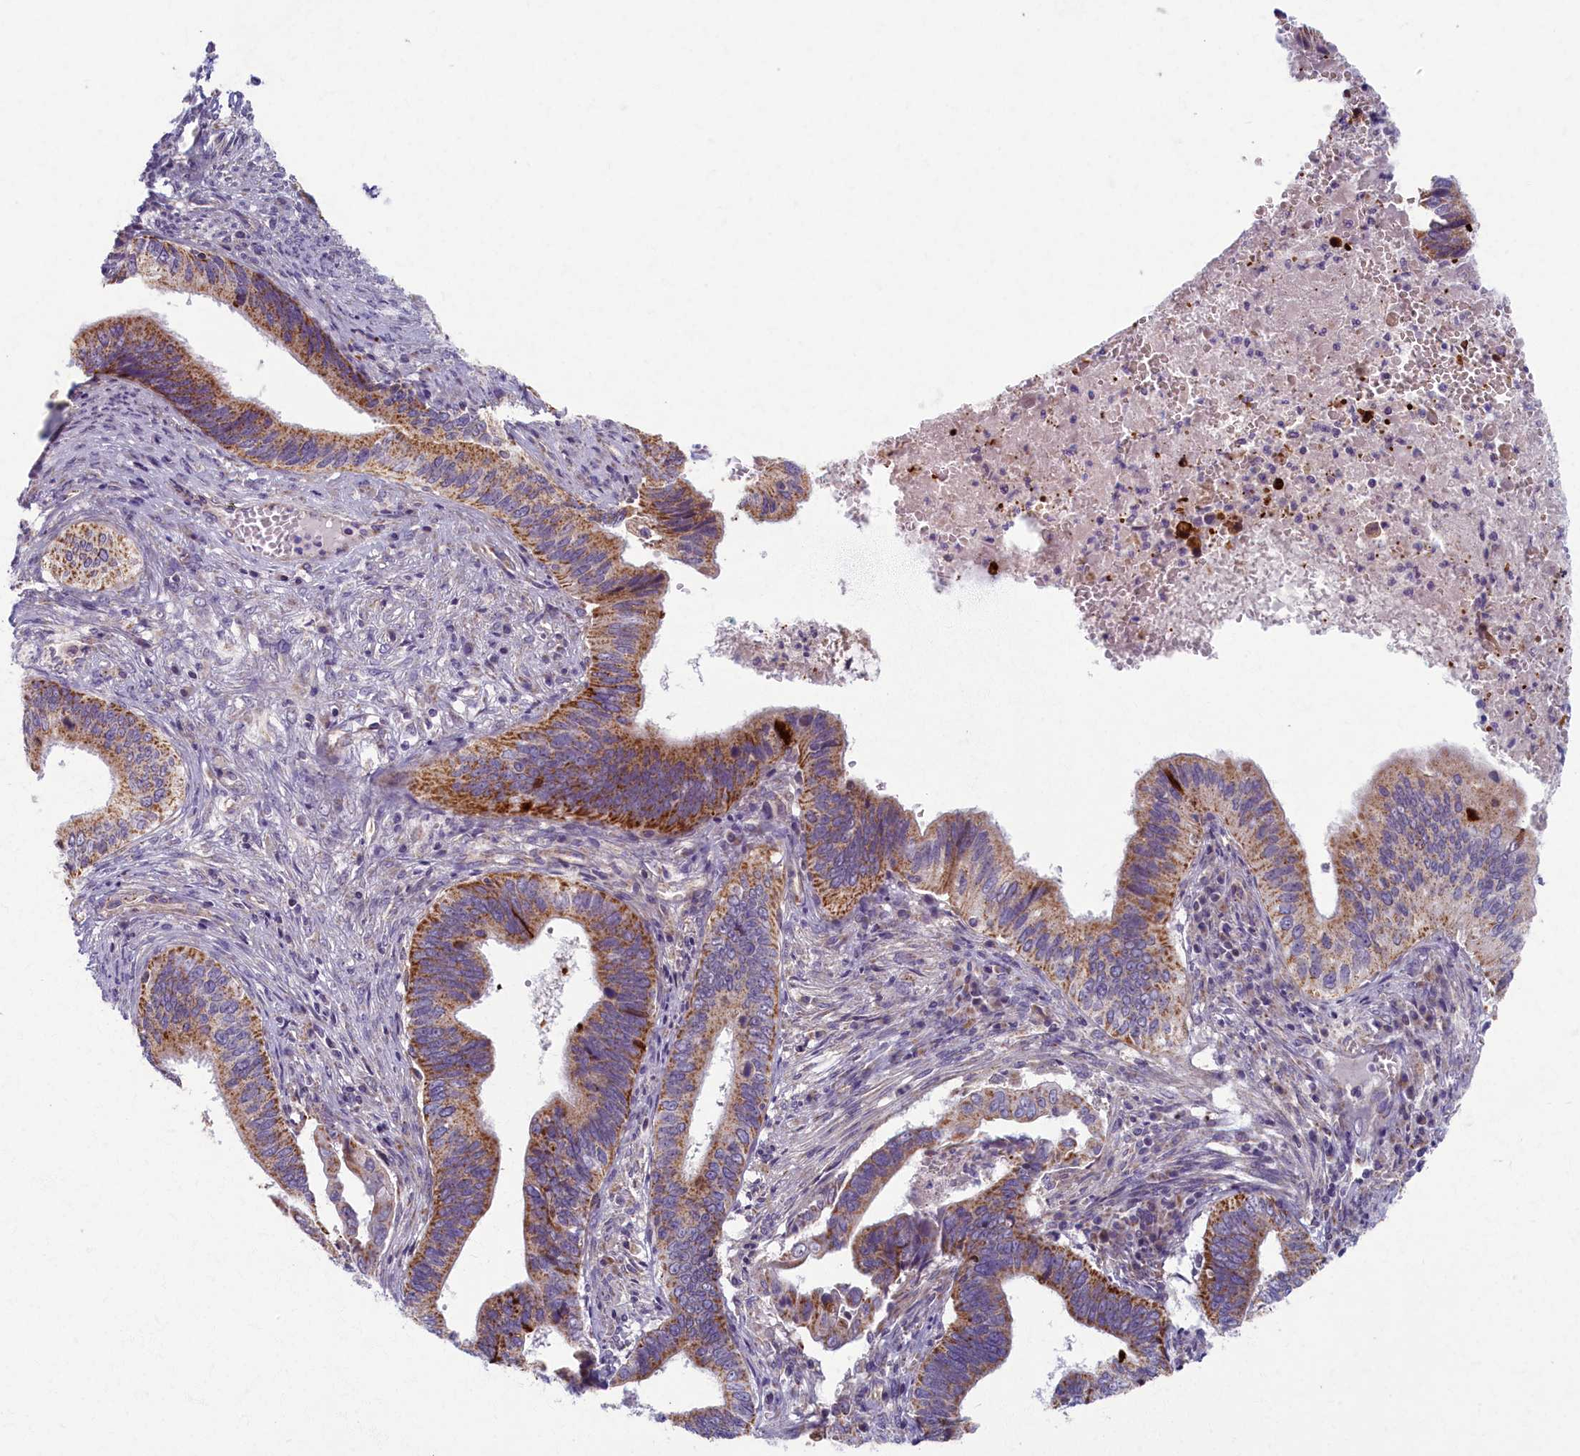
{"staining": {"intensity": "moderate", "quantity": ">75%", "location": "cytoplasmic/membranous"}, "tissue": "cervical cancer", "cell_type": "Tumor cells", "image_type": "cancer", "snomed": [{"axis": "morphology", "description": "Adenocarcinoma, NOS"}, {"axis": "topography", "description": "Cervix"}], "caption": "Cervical cancer was stained to show a protein in brown. There is medium levels of moderate cytoplasmic/membranous positivity in about >75% of tumor cells.", "gene": "MRPS25", "patient": {"sex": "female", "age": 42}}